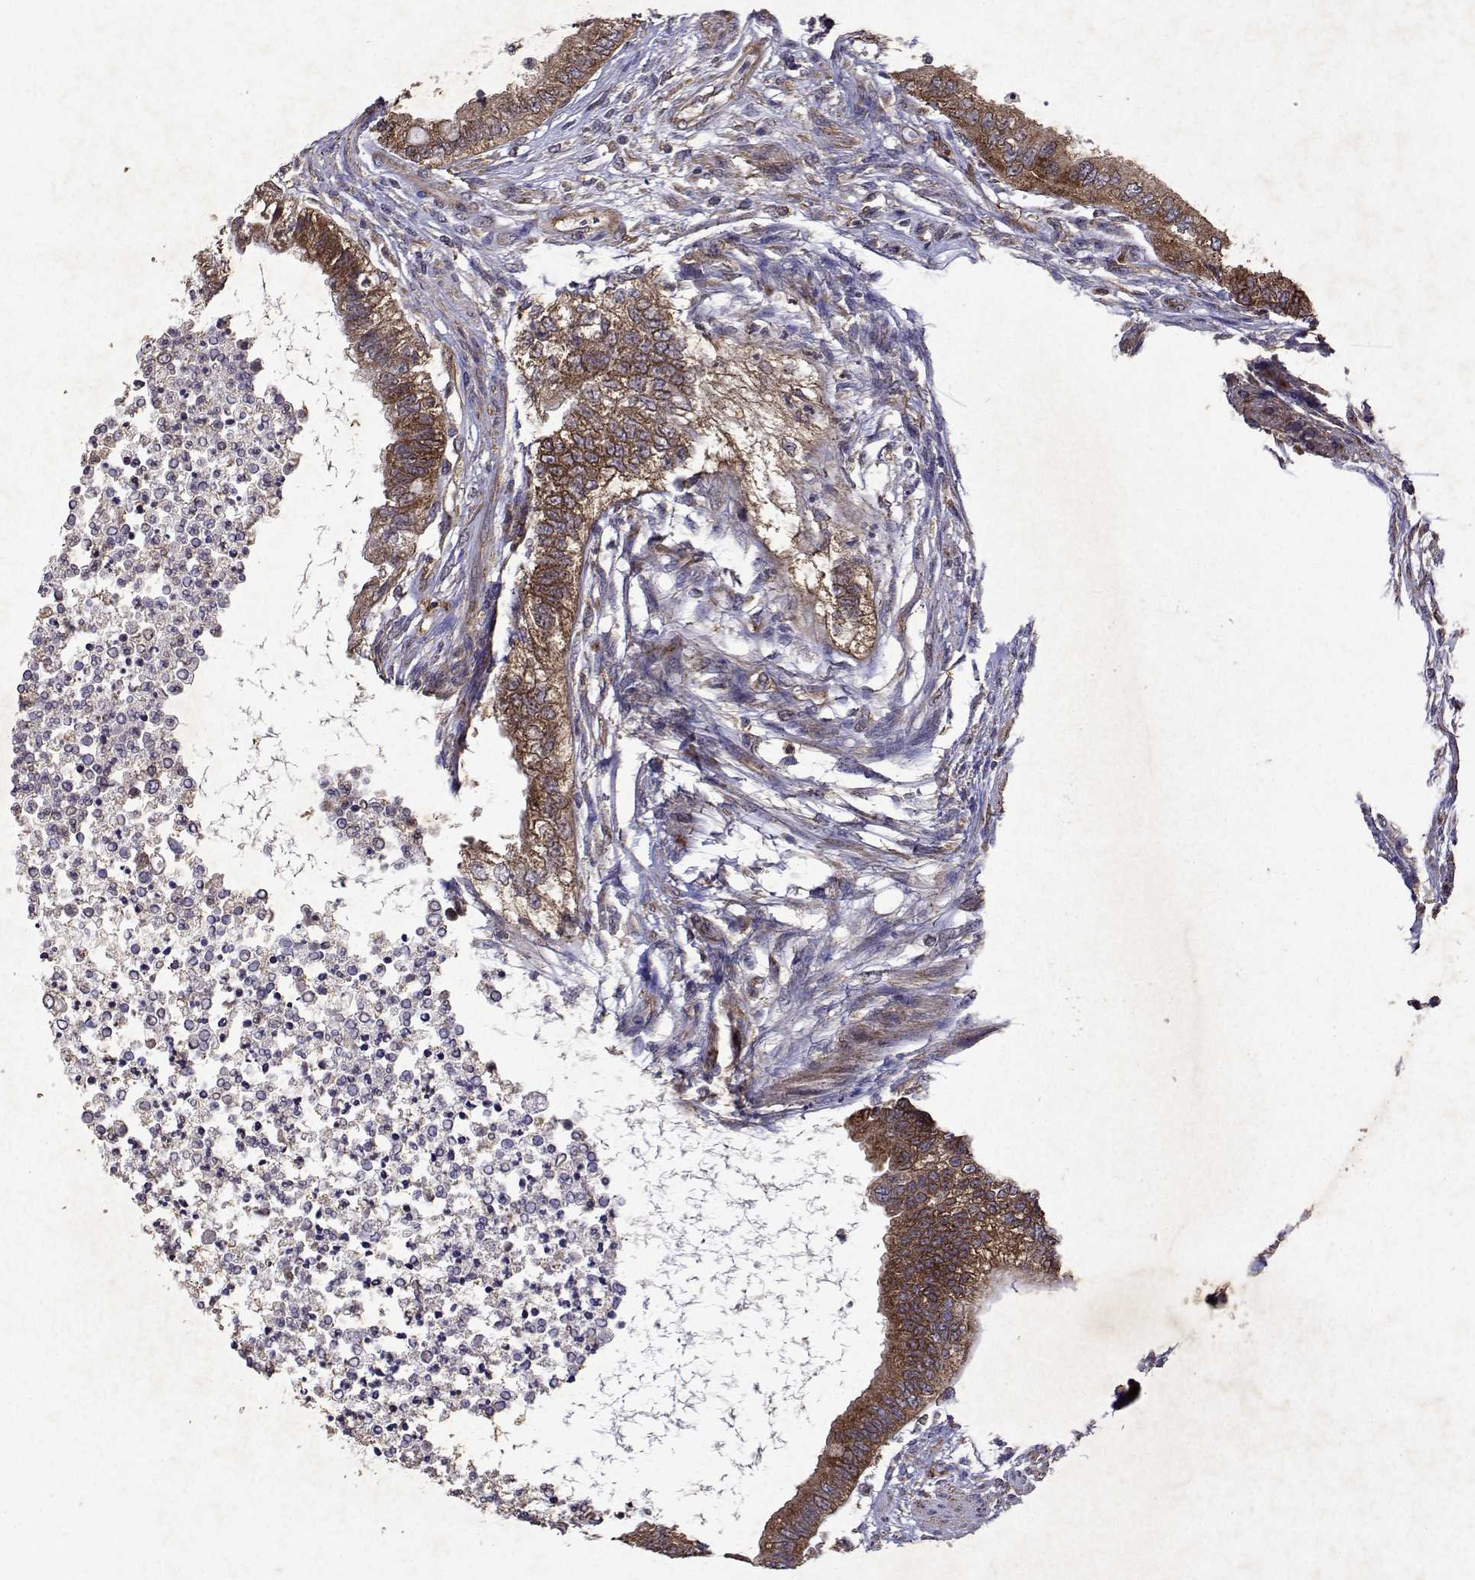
{"staining": {"intensity": "moderate", "quantity": ">75%", "location": "cytoplasmic/membranous"}, "tissue": "testis cancer", "cell_type": "Tumor cells", "image_type": "cancer", "snomed": [{"axis": "morphology", "description": "Carcinoma, Embryonal, NOS"}, {"axis": "topography", "description": "Testis"}], "caption": "Embryonal carcinoma (testis) tissue displays moderate cytoplasmic/membranous positivity in about >75% of tumor cells, visualized by immunohistochemistry.", "gene": "TARBP2", "patient": {"sex": "male", "age": 26}}